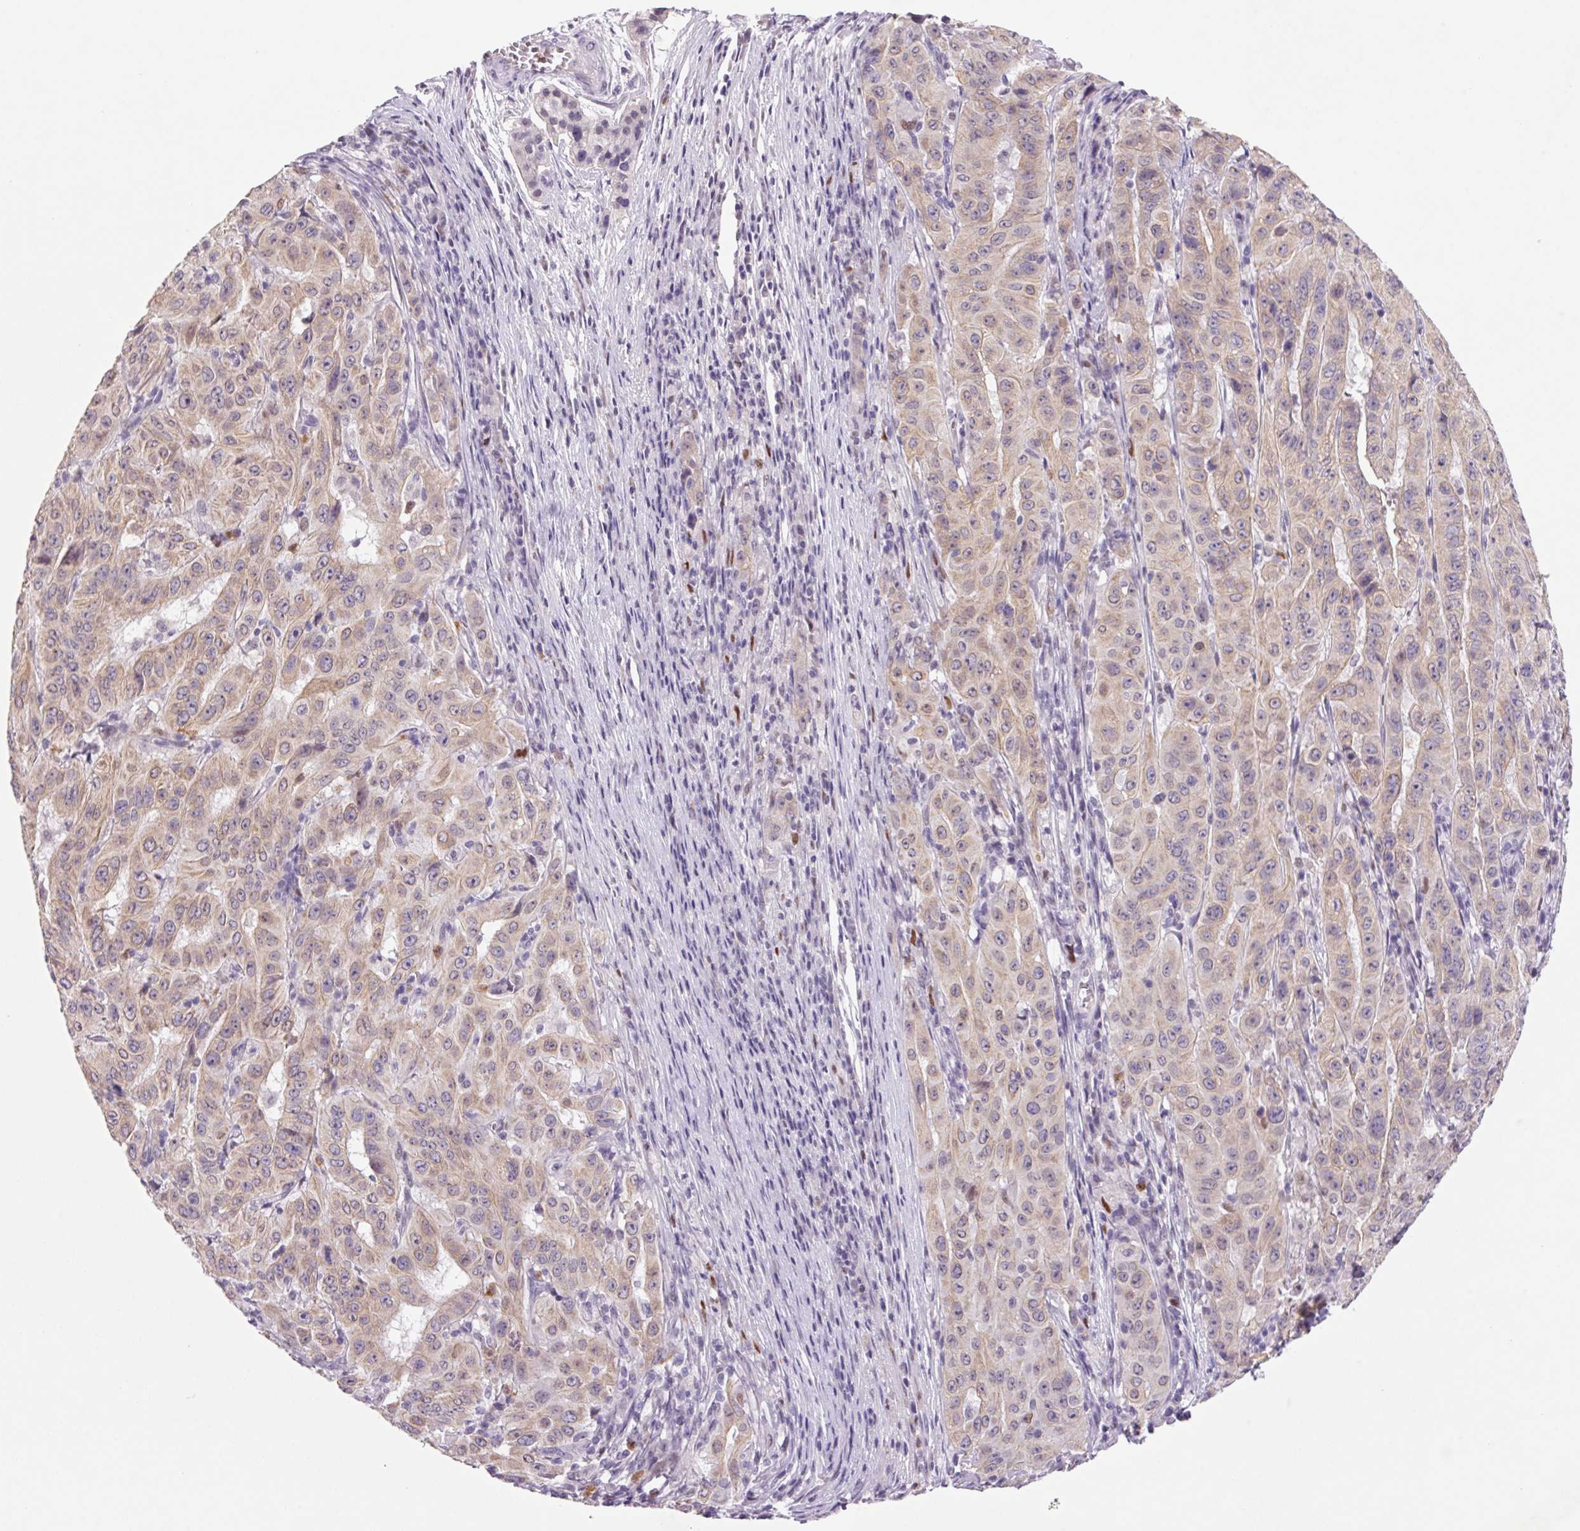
{"staining": {"intensity": "weak", "quantity": ">75%", "location": "cytoplasmic/membranous"}, "tissue": "pancreatic cancer", "cell_type": "Tumor cells", "image_type": "cancer", "snomed": [{"axis": "morphology", "description": "Adenocarcinoma, NOS"}, {"axis": "topography", "description": "Pancreas"}], "caption": "Immunohistochemical staining of human adenocarcinoma (pancreatic) demonstrates low levels of weak cytoplasmic/membranous protein staining in about >75% of tumor cells.", "gene": "TRDN", "patient": {"sex": "male", "age": 63}}